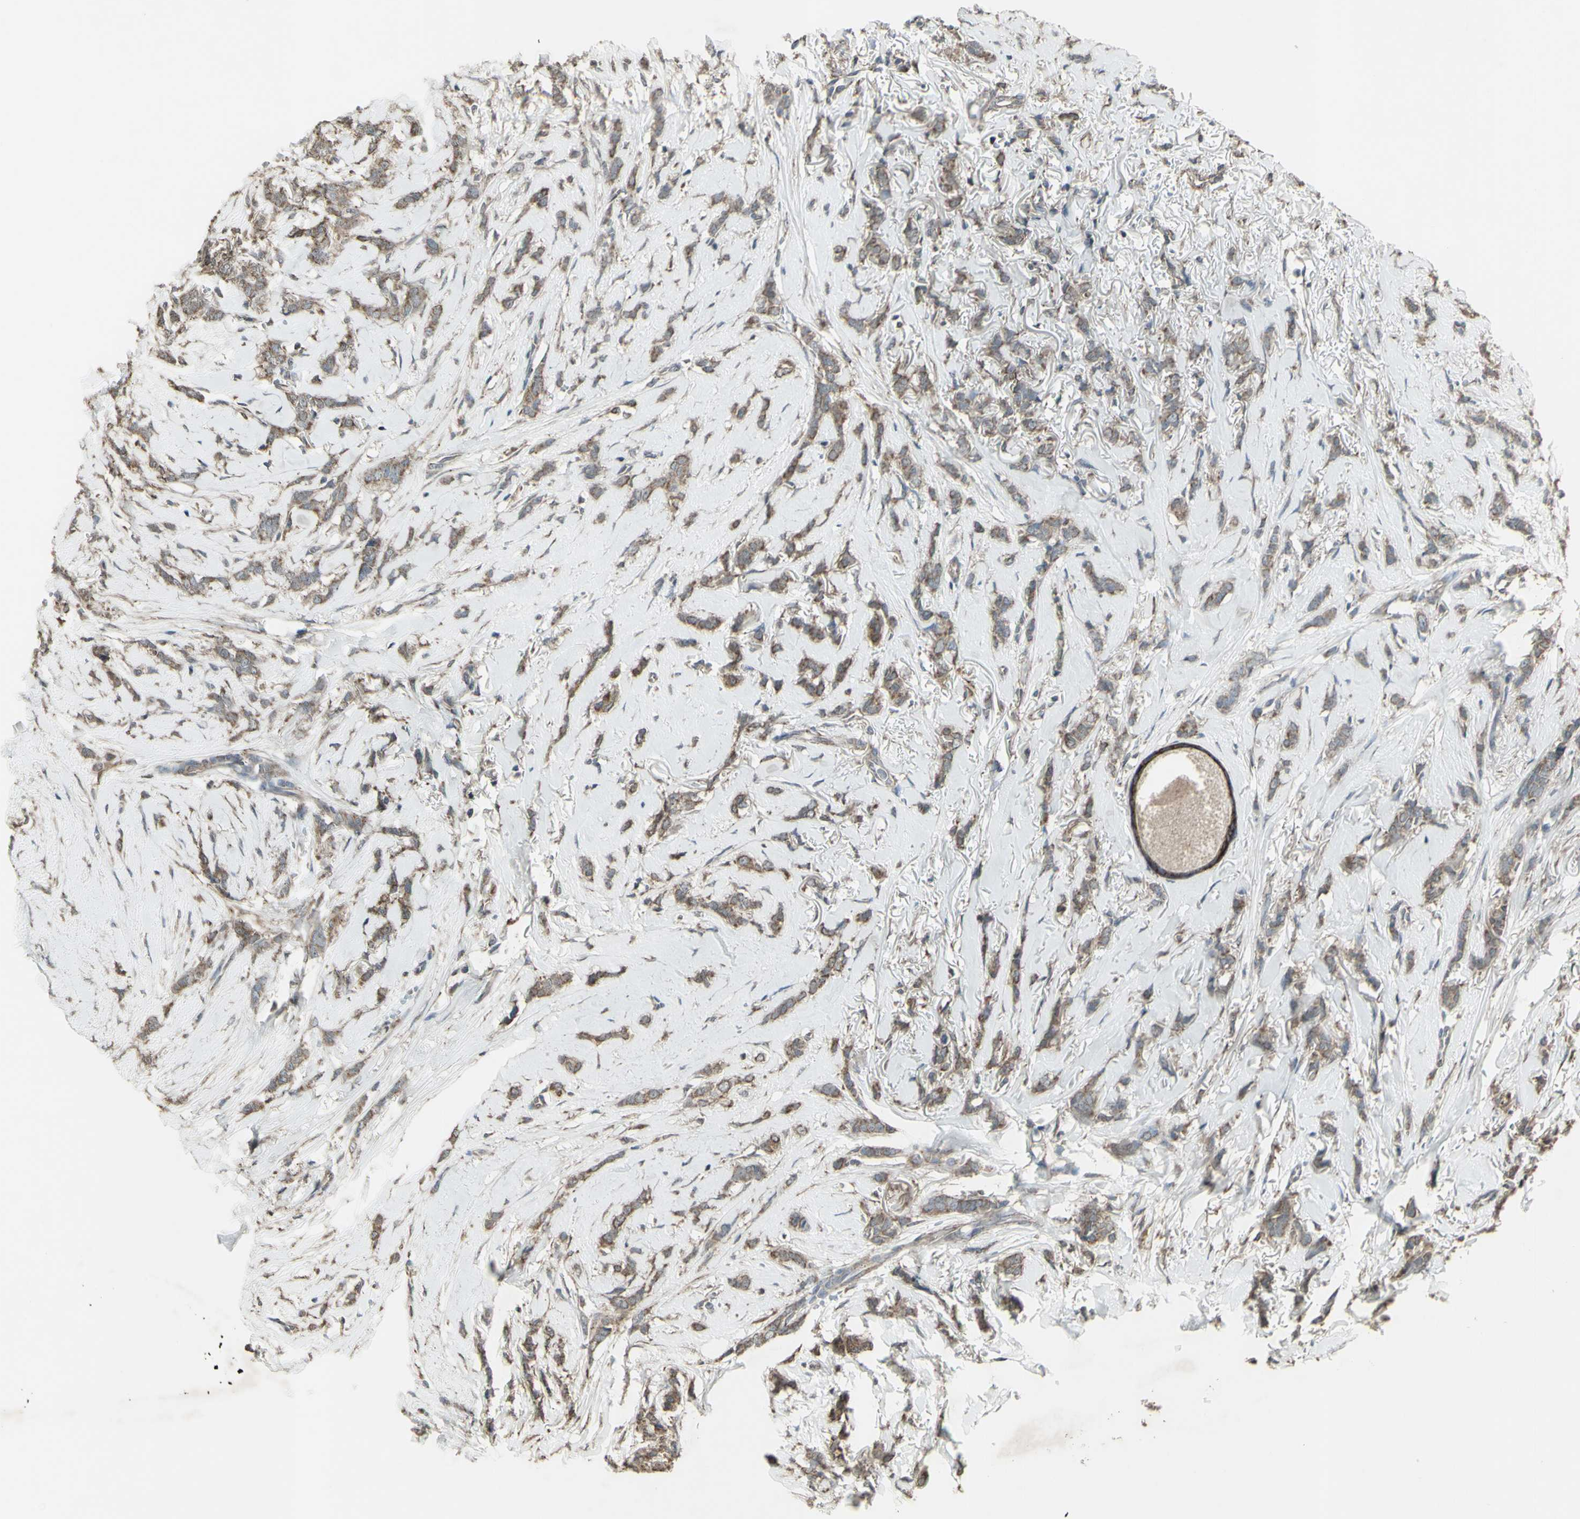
{"staining": {"intensity": "moderate", "quantity": ">75%", "location": "cytoplasmic/membranous"}, "tissue": "breast cancer", "cell_type": "Tumor cells", "image_type": "cancer", "snomed": [{"axis": "morphology", "description": "Lobular carcinoma"}, {"axis": "topography", "description": "Skin"}, {"axis": "topography", "description": "Breast"}], "caption": "Breast lobular carcinoma stained for a protein (brown) reveals moderate cytoplasmic/membranous positive expression in about >75% of tumor cells.", "gene": "FXYD3", "patient": {"sex": "female", "age": 46}}